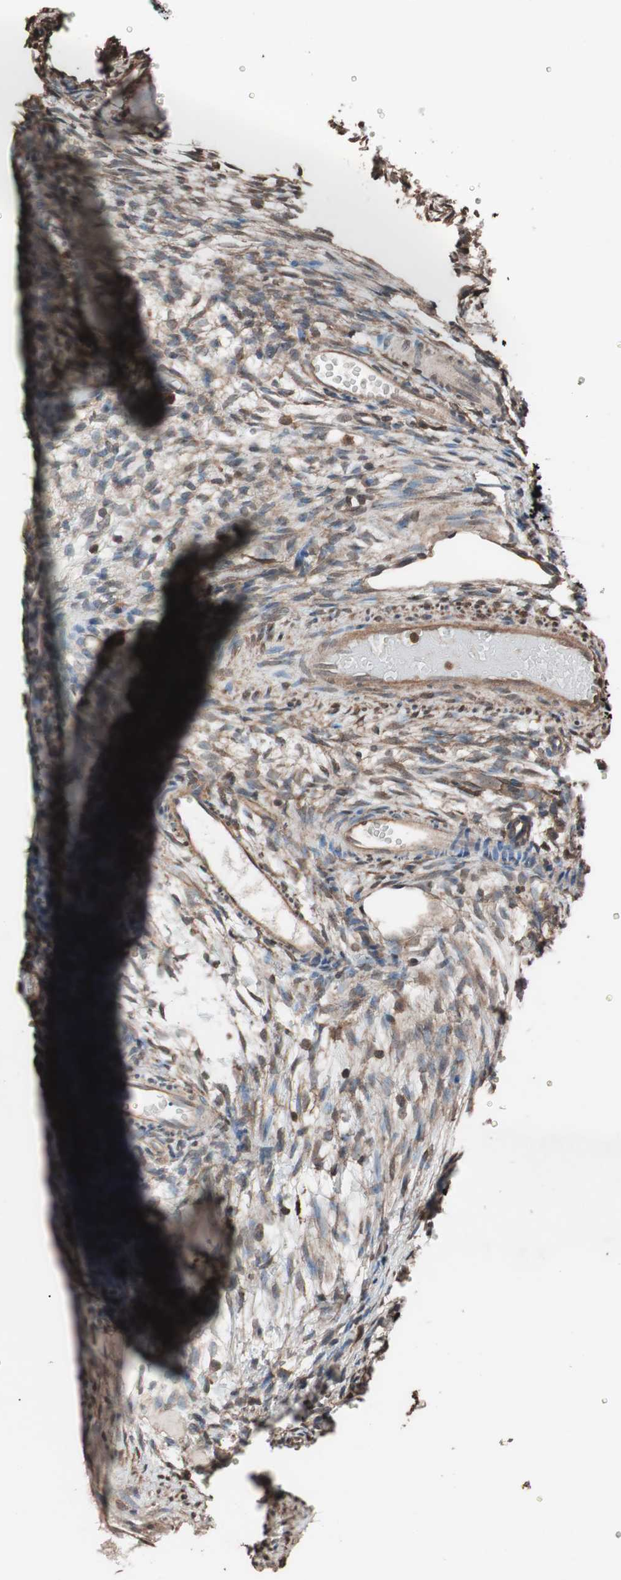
{"staining": {"intensity": "strong", "quantity": ">75%", "location": "cytoplasmic/membranous"}, "tissue": "ovary", "cell_type": "Ovarian stroma cells", "image_type": "normal", "snomed": [{"axis": "morphology", "description": "Normal tissue, NOS"}, {"axis": "topography", "description": "Ovary"}], "caption": "A high amount of strong cytoplasmic/membranous staining is seen in about >75% of ovarian stroma cells in benign ovary.", "gene": "CALM2", "patient": {"sex": "female", "age": 35}}